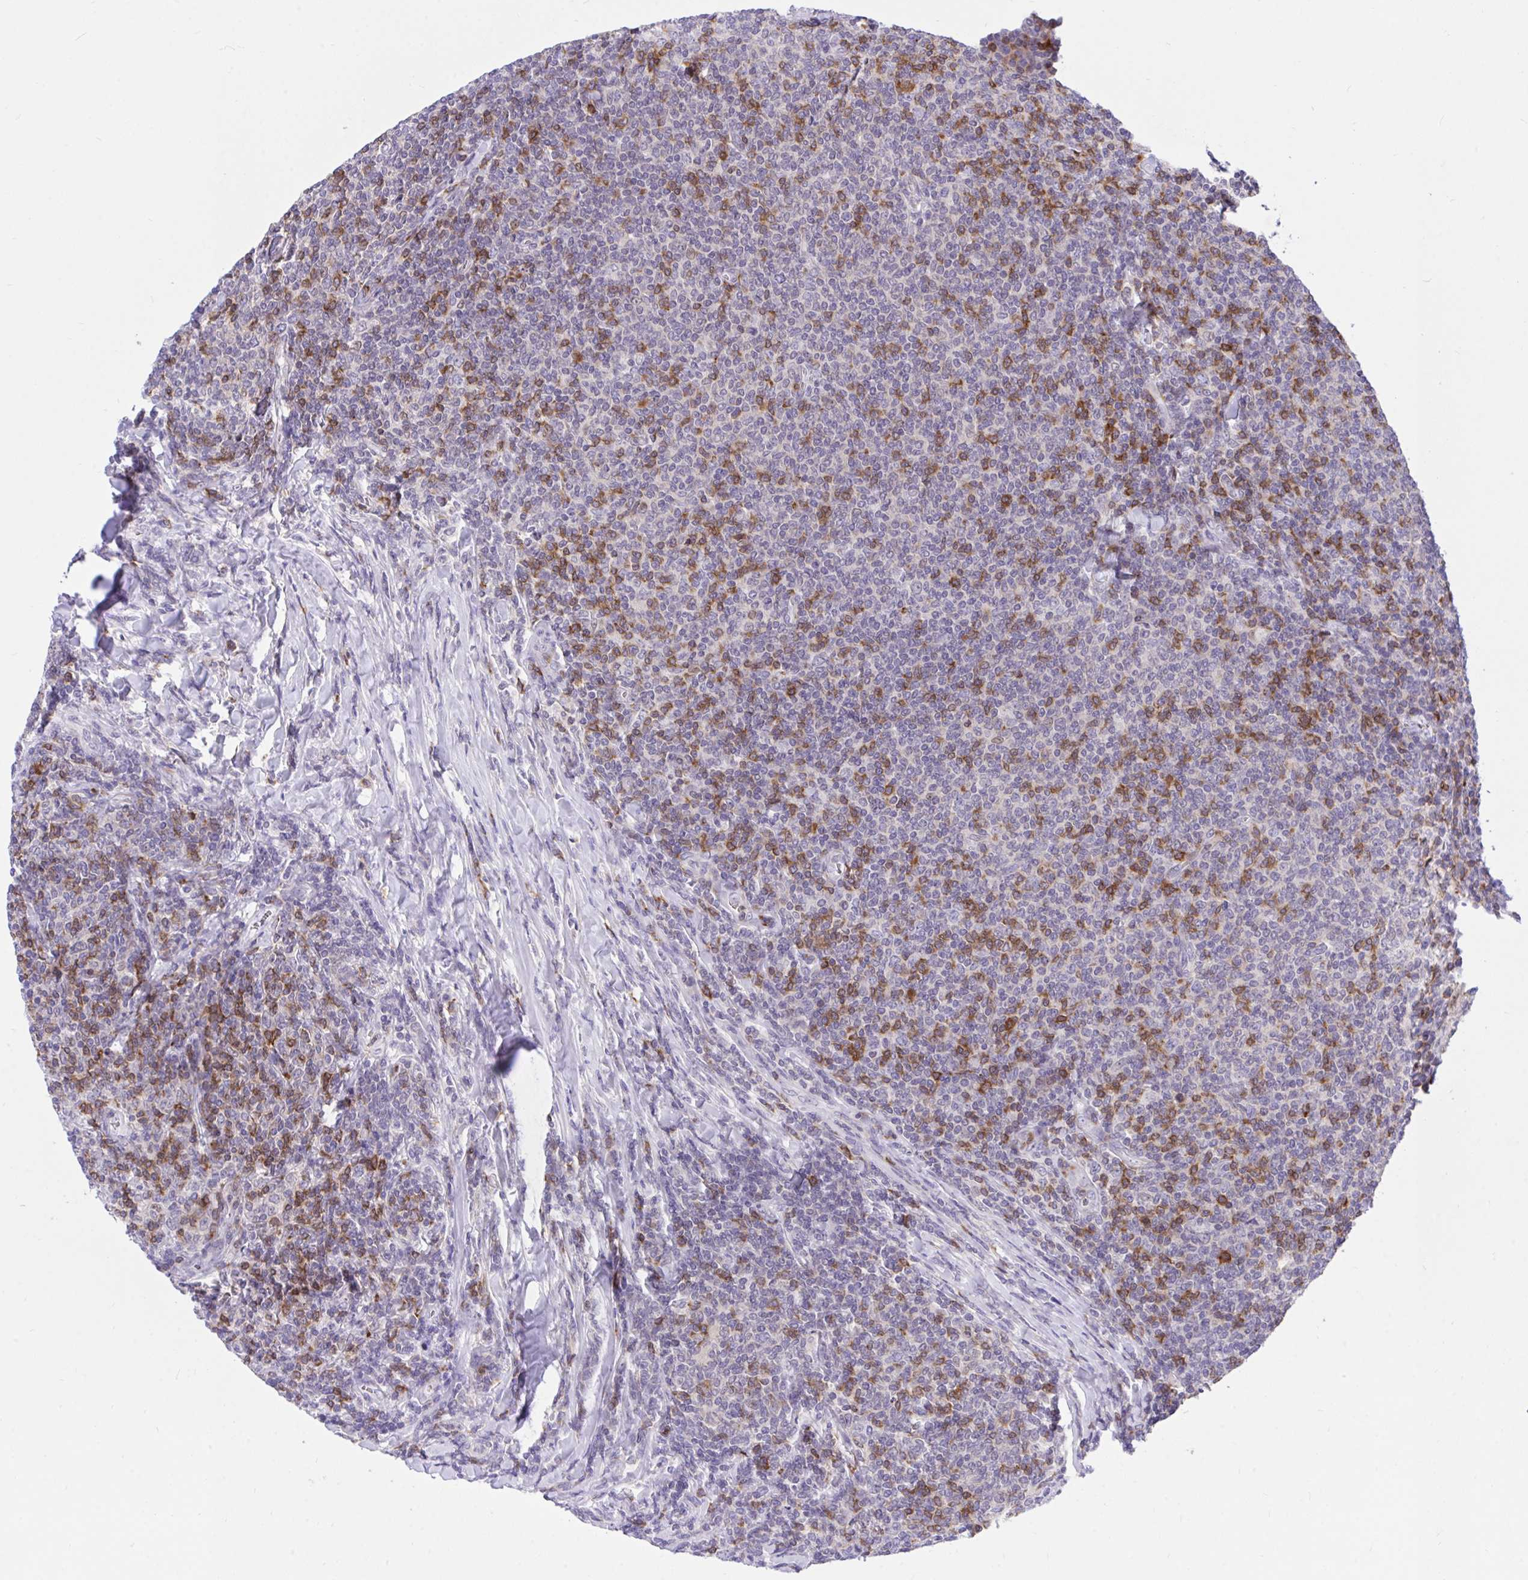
{"staining": {"intensity": "moderate", "quantity": "<25%", "location": "cytoplasmic/membranous"}, "tissue": "lymphoma", "cell_type": "Tumor cells", "image_type": "cancer", "snomed": [{"axis": "morphology", "description": "Malignant lymphoma, non-Hodgkin's type, Low grade"}, {"axis": "topography", "description": "Lymph node"}], "caption": "Human low-grade malignant lymphoma, non-Hodgkin's type stained with a protein marker displays moderate staining in tumor cells.", "gene": "CXCL8", "patient": {"sex": "male", "age": 52}}